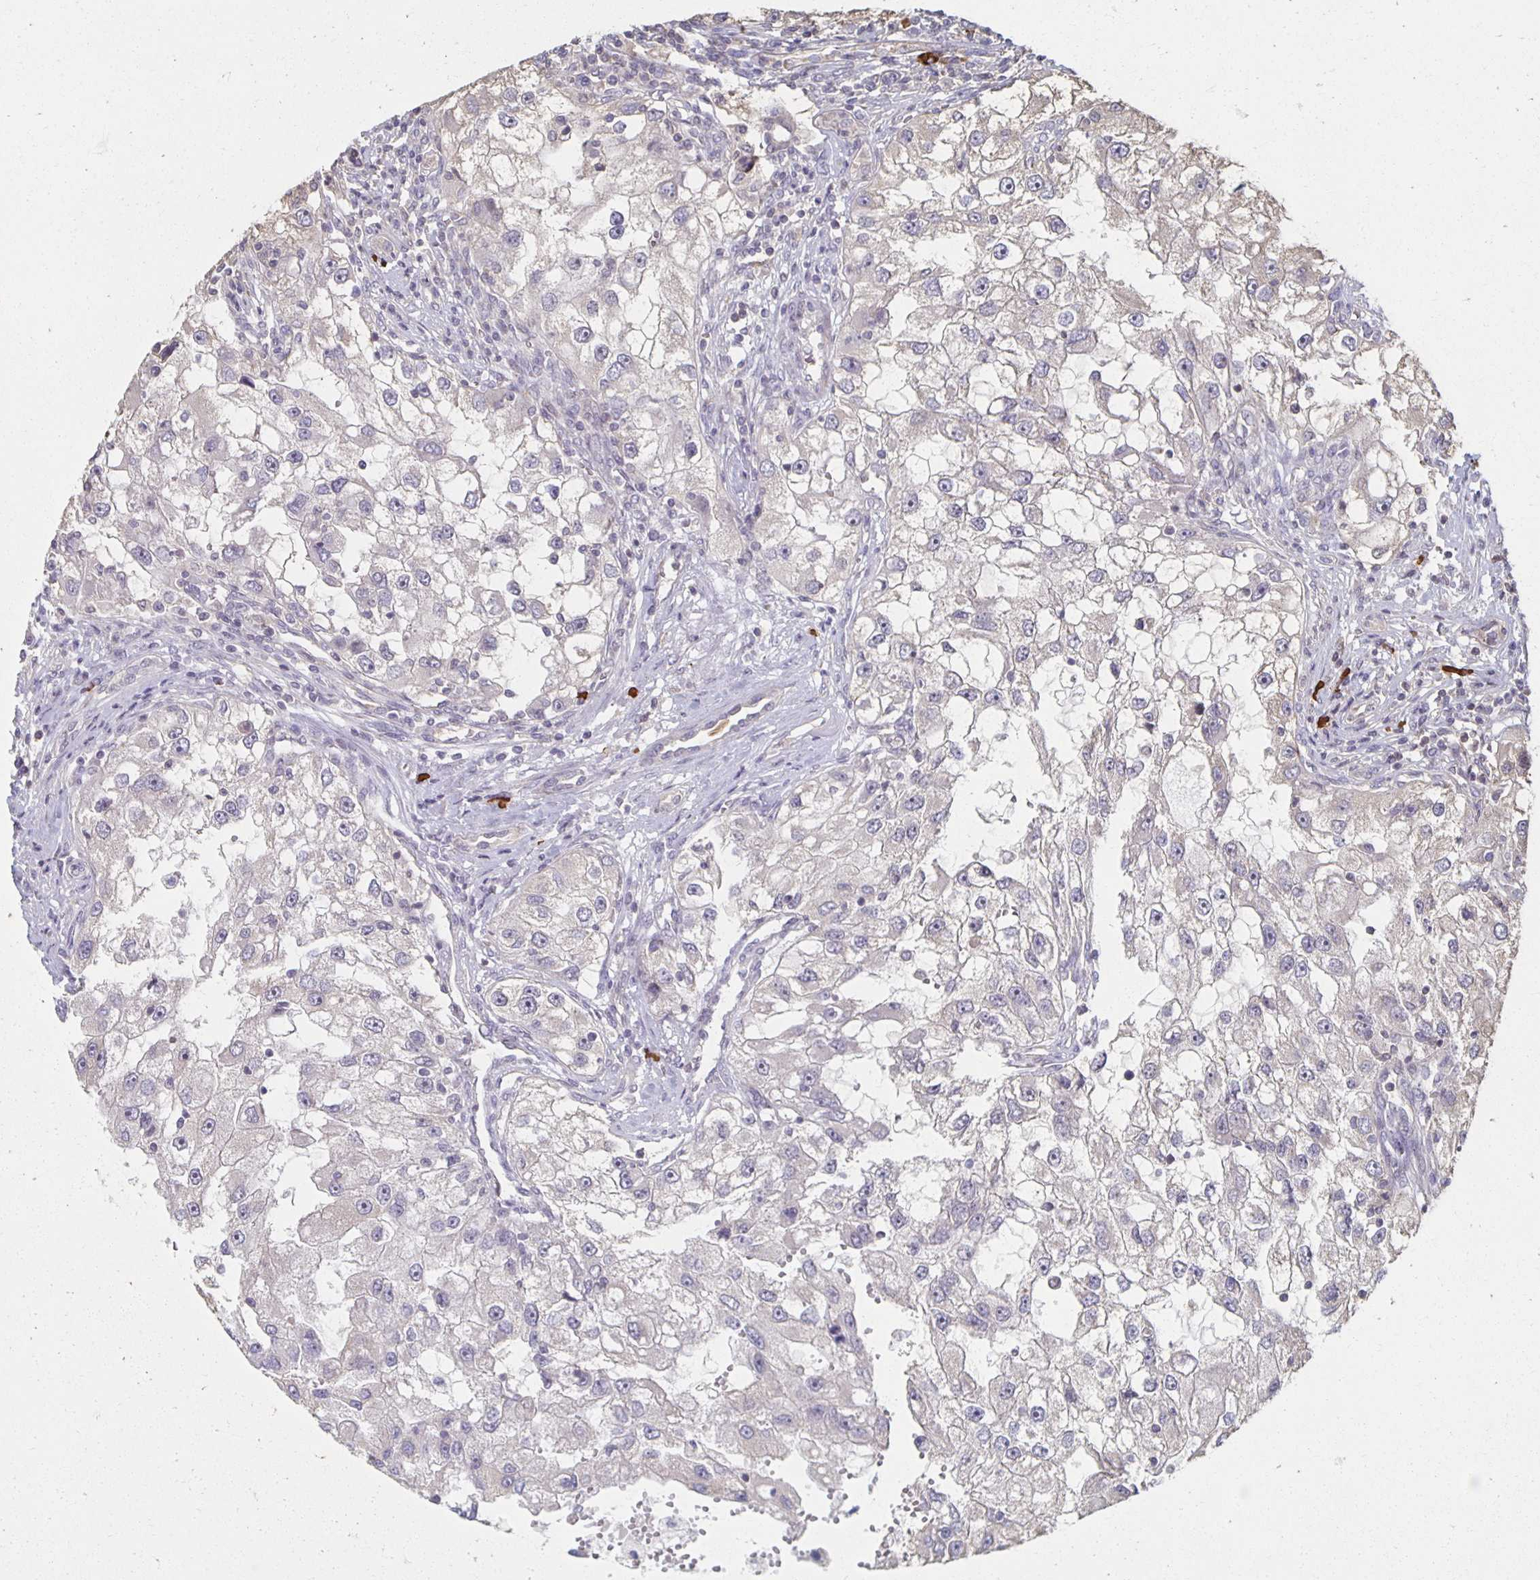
{"staining": {"intensity": "negative", "quantity": "none", "location": "none"}, "tissue": "renal cancer", "cell_type": "Tumor cells", "image_type": "cancer", "snomed": [{"axis": "morphology", "description": "Adenocarcinoma, NOS"}, {"axis": "topography", "description": "Kidney"}], "caption": "There is no significant staining in tumor cells of renal adenocarcinoma.", "gene": "ZNF692", "patient": {"sex": "male", "age": 63}}